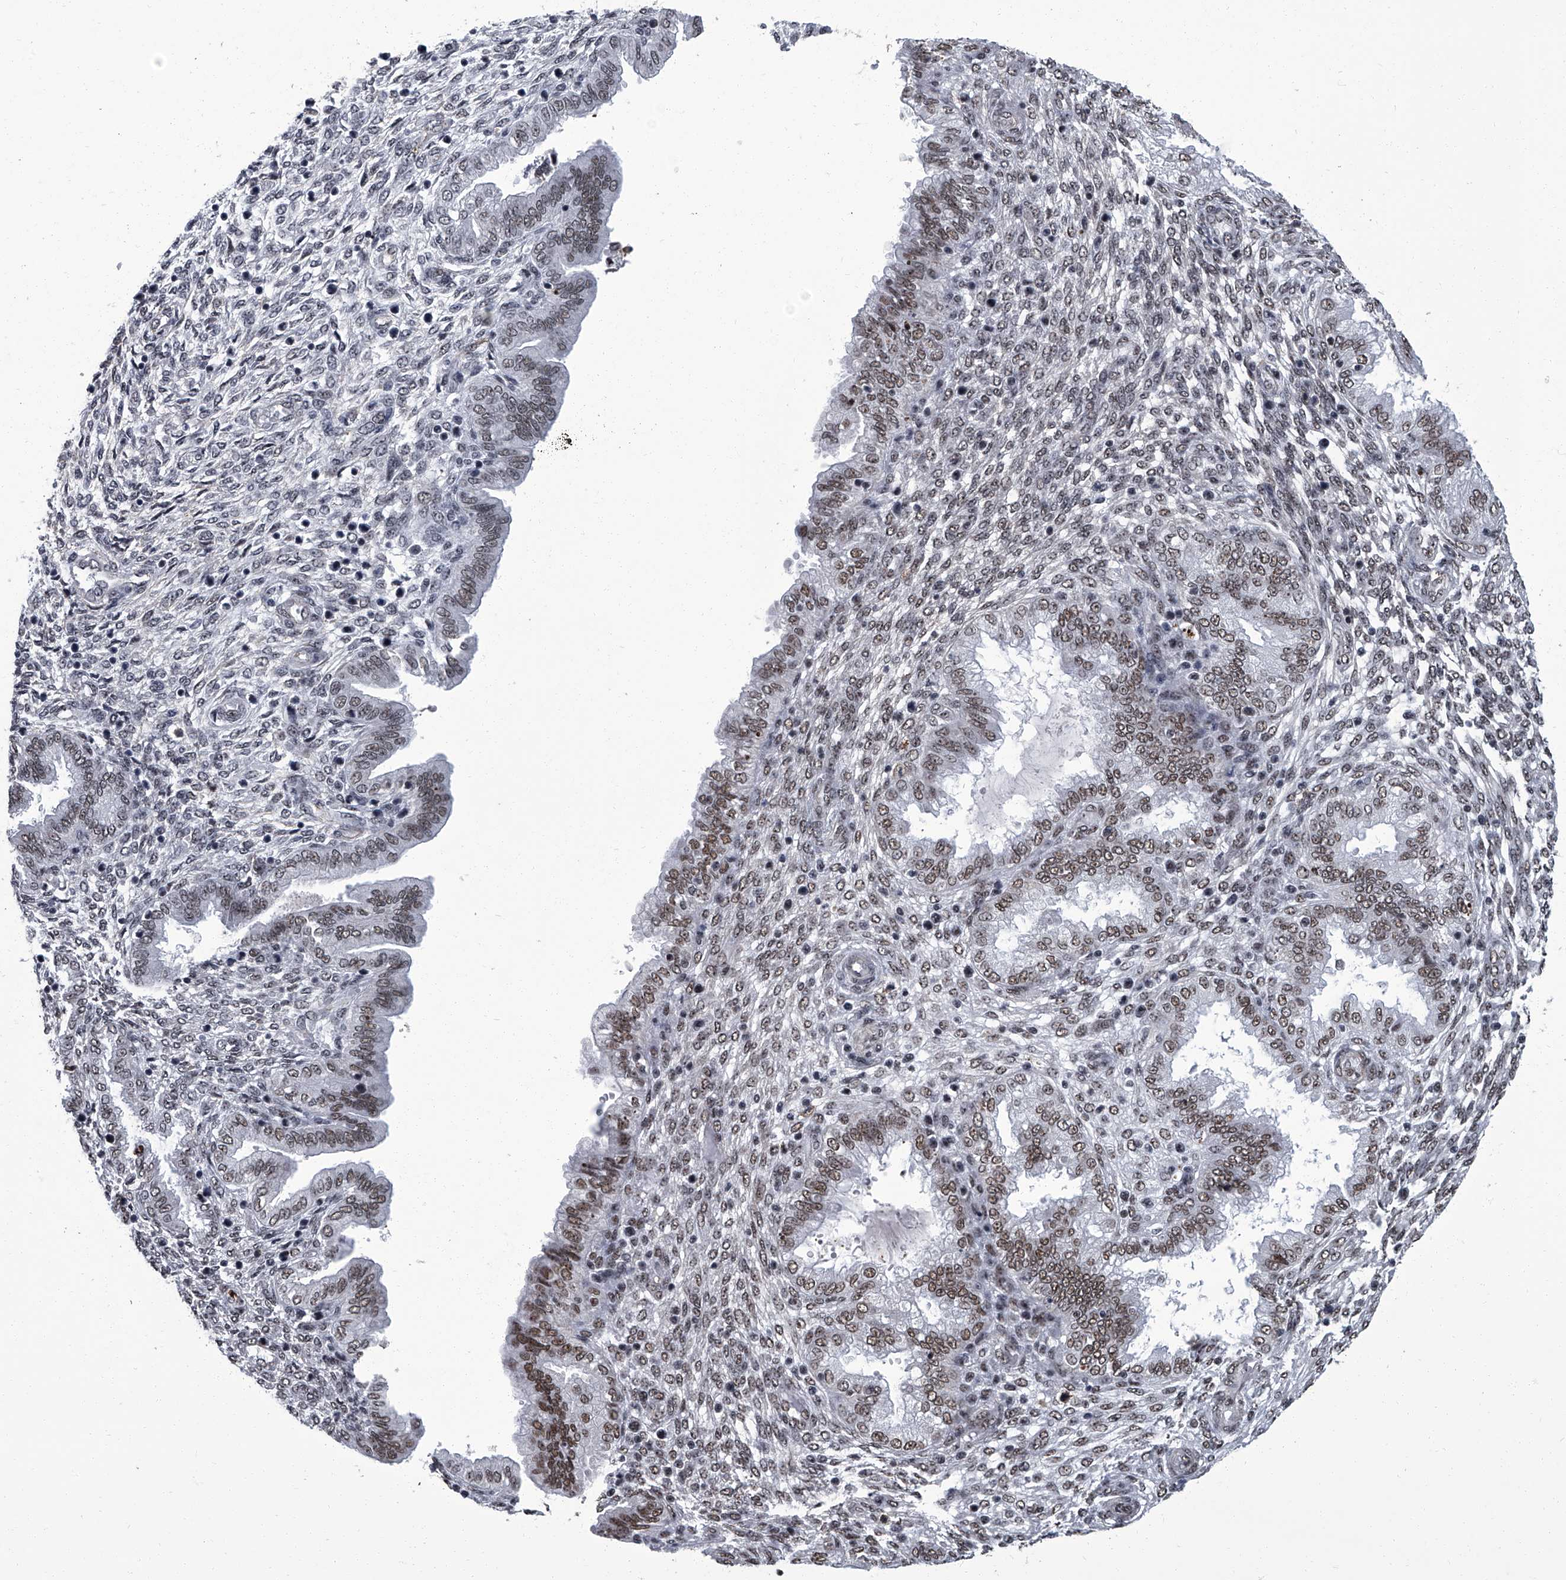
{"staining": {"intensity": "weak", "quantity": "<25%", "location": "nuclear"}, "tissue": "endometrium", "cell_type": "Cells in endometrial stroma", "image_type": "normal", "snomed": [{"axis": "morphology", "description": "Normal tissue, NOS"}, {"axis": "topography", "description": "Endometrium"}], "caption": "IHC image of normal human endometrium stained for a protein (brown), which exhibits no staining in cells in endometrial stroma.", "gene": "ZNF518B", "patient": {"sex": "female", "age": 33}}